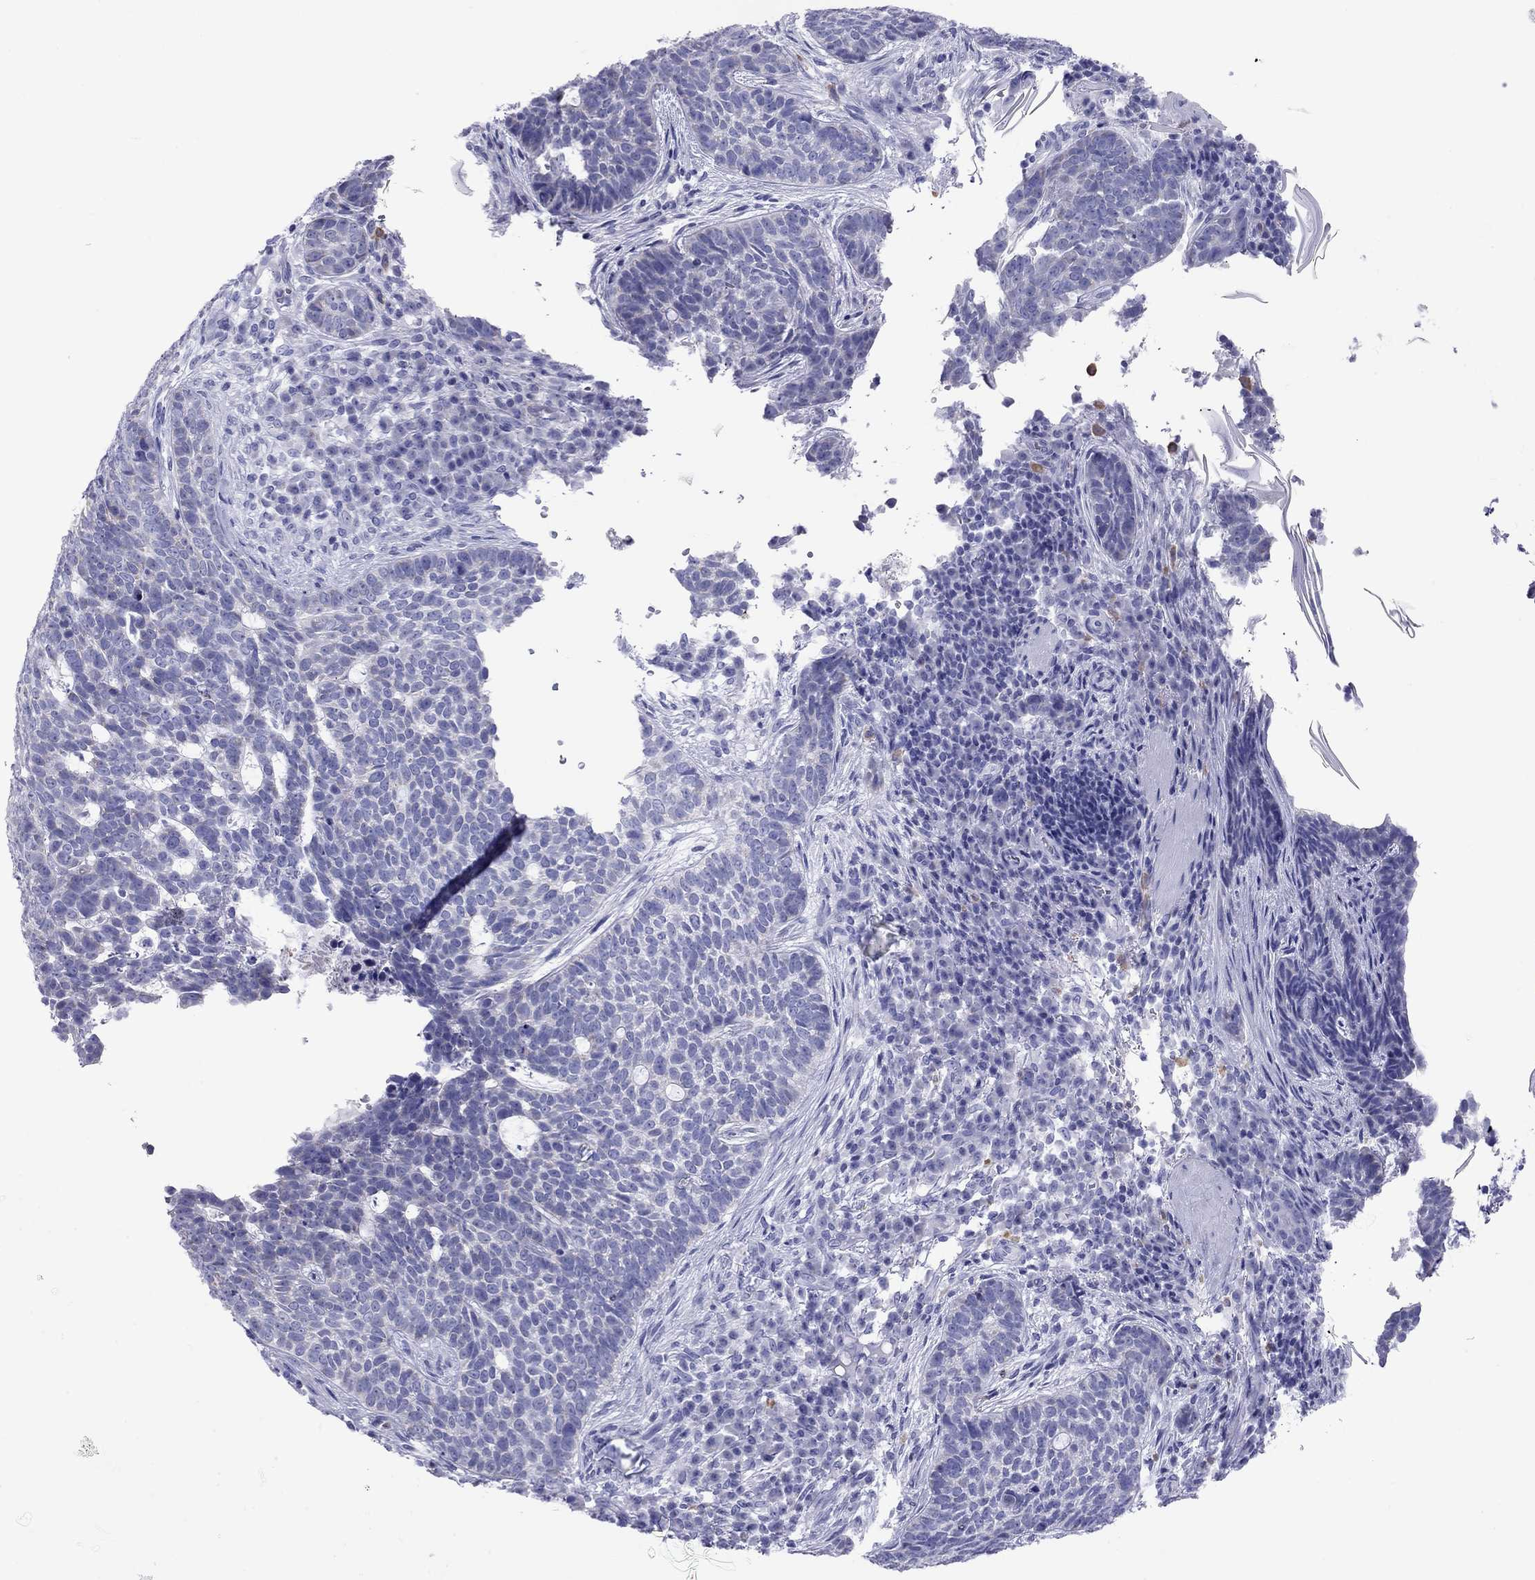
{"staining": {"intensity": "negative", "quantity": "none", "location": "none"}, "tissue": "skin cancer", "cell_type": "Tumor cells", "image_type": "cancer", "snomed": [{"axis": "morphology", "description": "Basal cell carcinoma"}, {"axis": "topography", "description": "Skin"}], "caption": "Immunohistochemical staining of human basal cell carcinoma (skin) displays no significant staining in tumor cells.", "gene": "DPY19L2", "patient": {"sex": "female", "age": 69}}